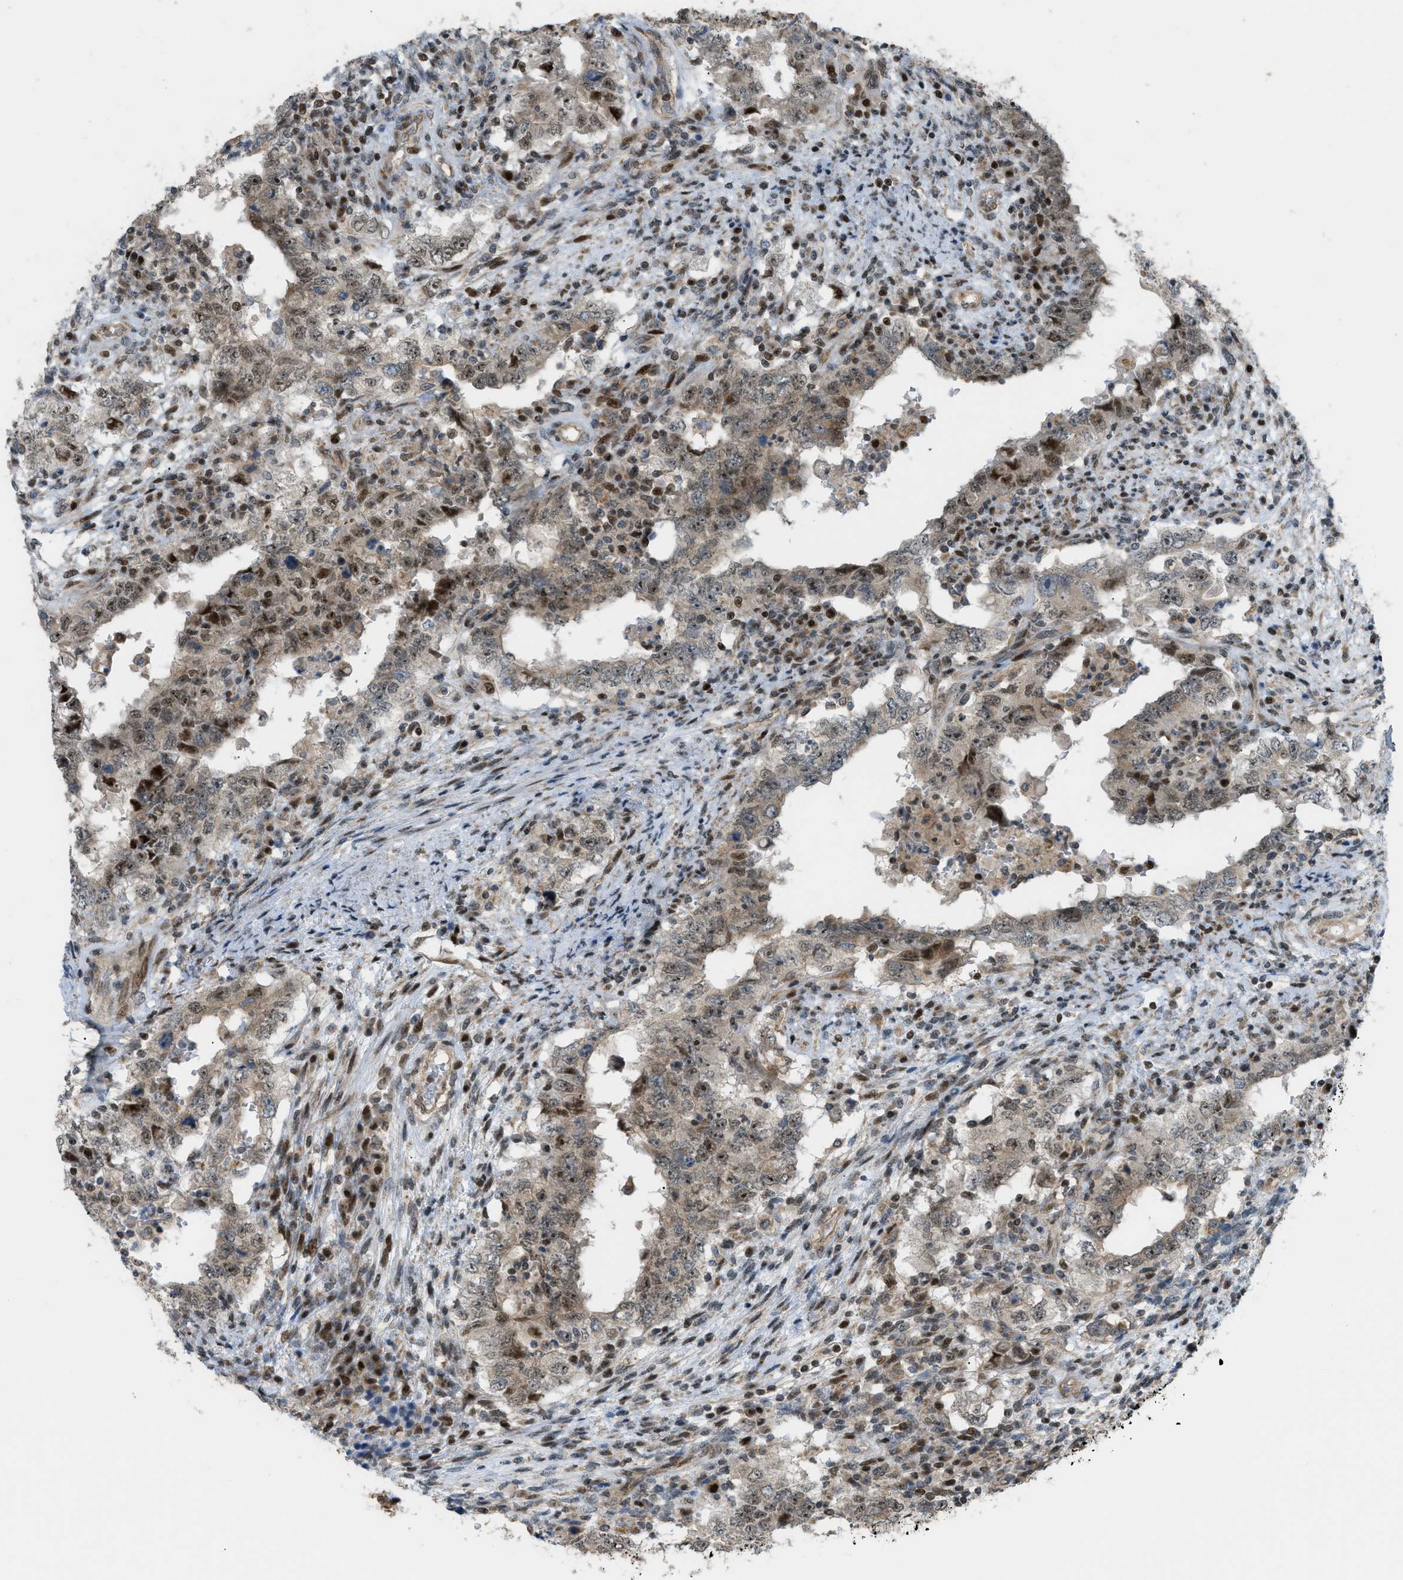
{"staining": {"intensity": "weak", "quantity": ">75%", "location": "cytoplasmic/membranous,nuclear"}, "tissue": "testis cancer", "cell_type": "Tumor cells", "image_type": "cancer", "snomed": [{"axis": "morphology", "description": "Carcinoma, Embryonal, NOS"}, {"axis": "topography", "description": "Testis"}], "caption": "Protein analysis of testis embryonal carcinoma tissue demonstrates weak cytoplasmic/membranous and nuclear staining in approximately >75% of tumor cells.", "gene": "CCDC186", "patient": {"sex": "male", "age": 26}}